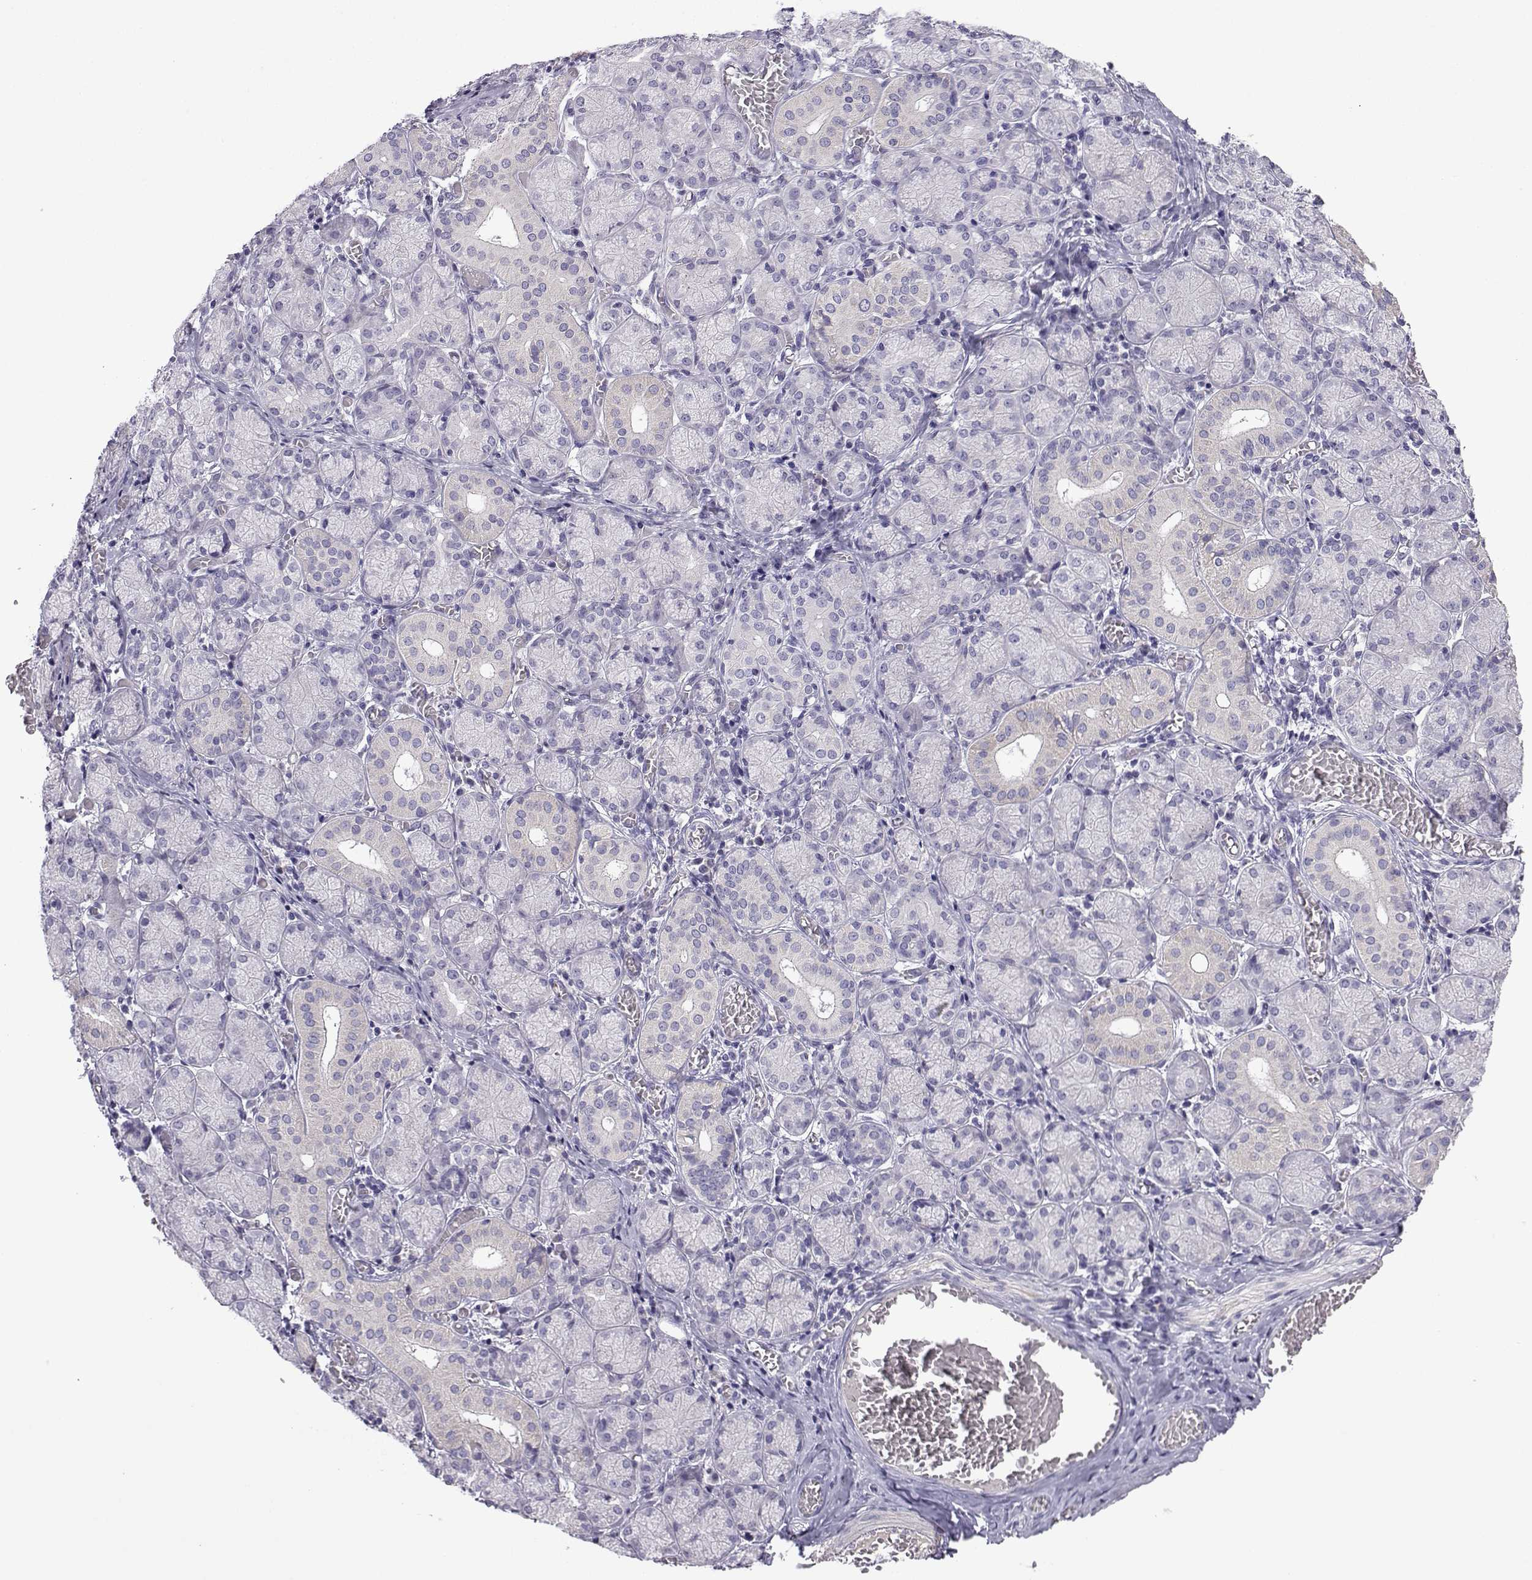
{"staining": {"intensity": "negative", "quantity": "none", "location": "none"}, "tissue": "salivary gland", "cell_type": "Glandular cells", "image_type": "normal", "snomed": [{"axis": "morphology", "description": "Normal tissue, NOS"}, {"axis": "topography", "description": "Salivary gland"}, {"axis": "topography", "description": "Peripheral nerve tissue"}], "caption": "DAB (3,3'-diaminobenzidine) immunohistochemical staining of unremarkable salivary gland displays no significant expression in glandular cells.", "gene": "SPACA7", "patient": {"sex": "female", "age": 24}}